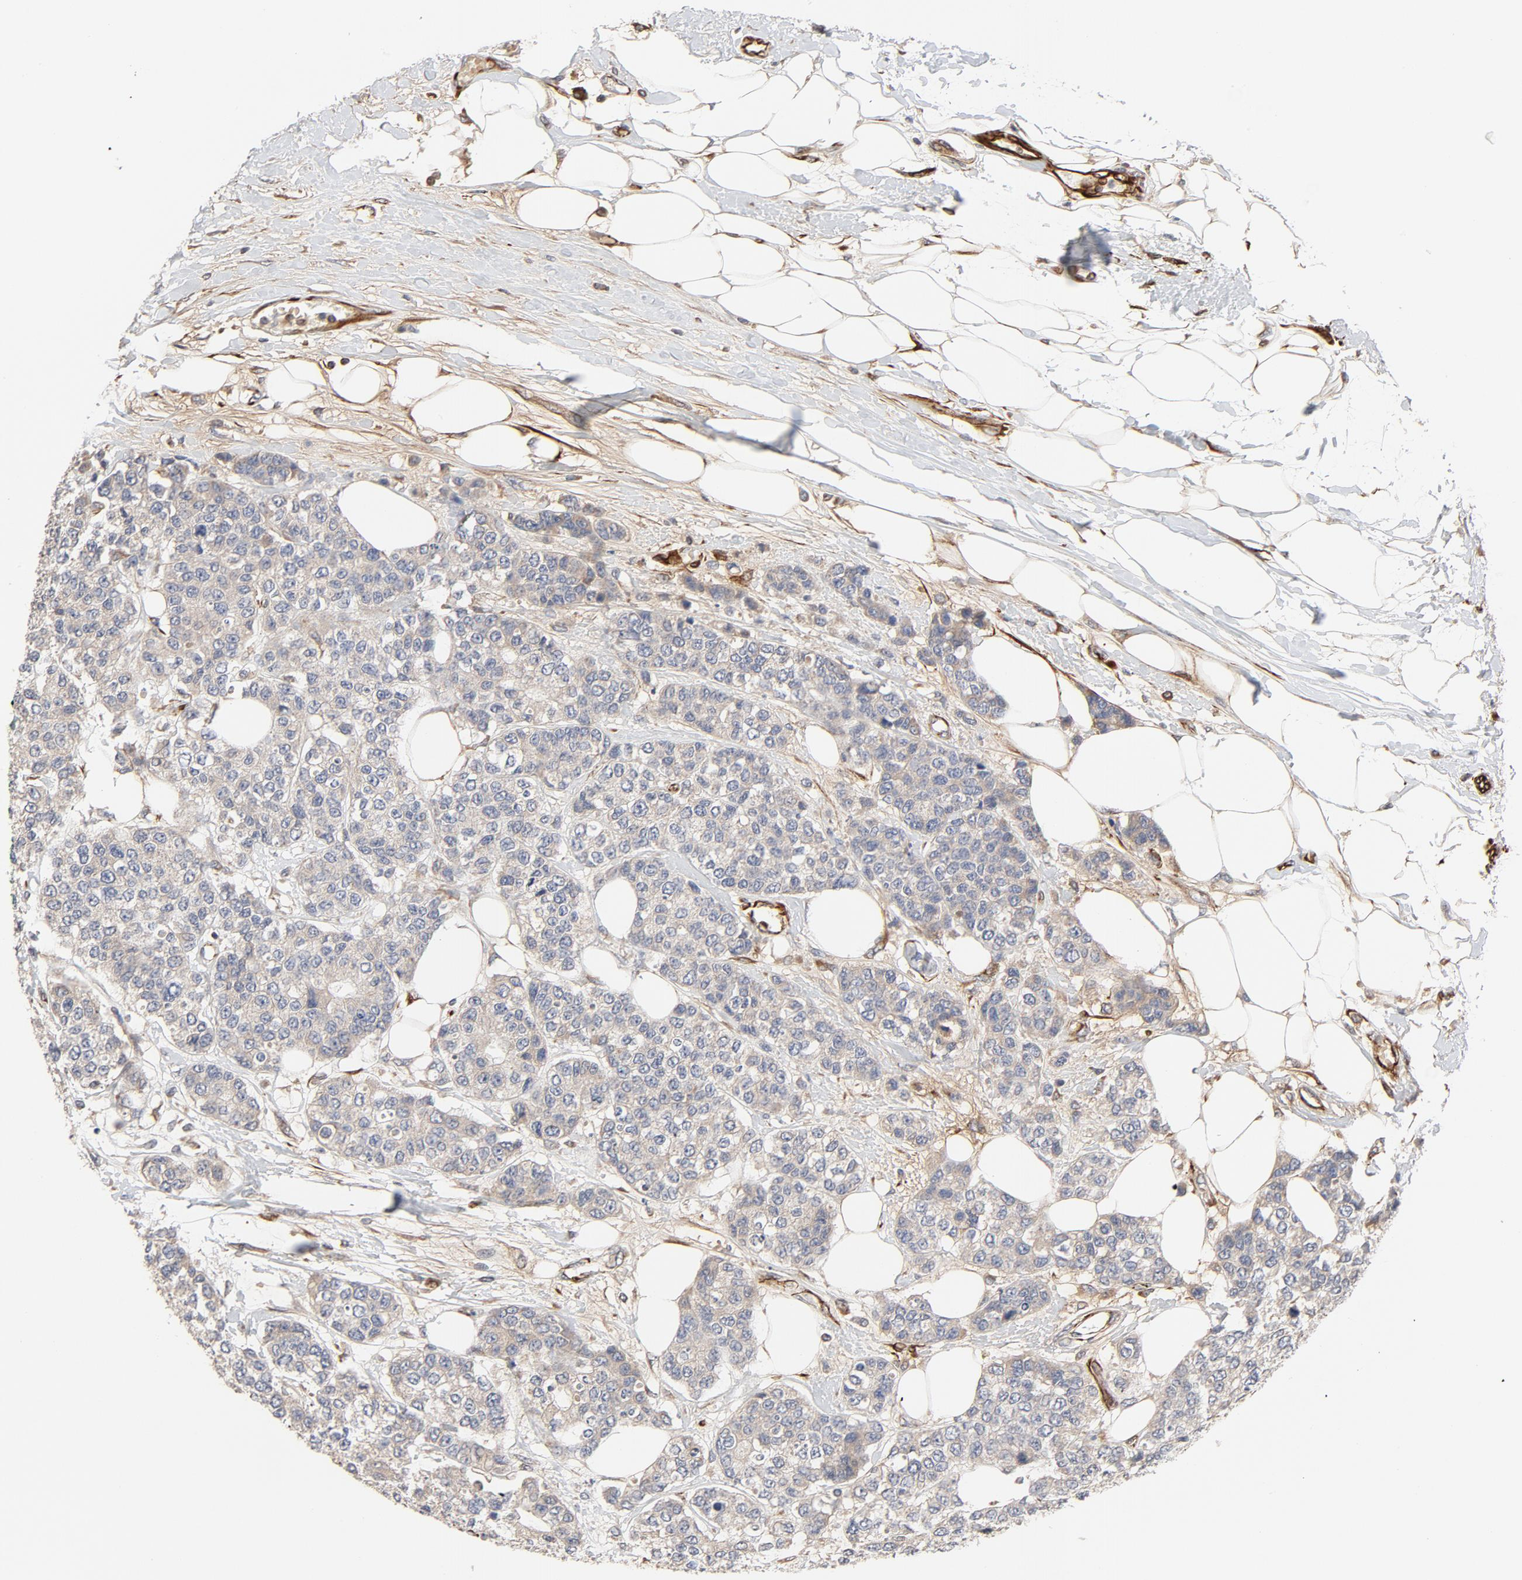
{"staining": {"intensity": "weak", "quantity": ">75%", "location": "cytoplasmic/membranous"}, "tissue": "breast cancer", "cell_type": "Tumor cells", "image_type": "cancer", "snomed": [{"axis": "morphology", "description": "Duct carcinoma"}, {"axis": "topography", "description": "Breast"}], "caption": "Brown immunohistochemical staining in breast cancer shows weak cytoplasmic/membranous expression in approximately >75% of tumor cells.", "gene": "FAM118A", "patient": {"sex": "female", "age": 51}}